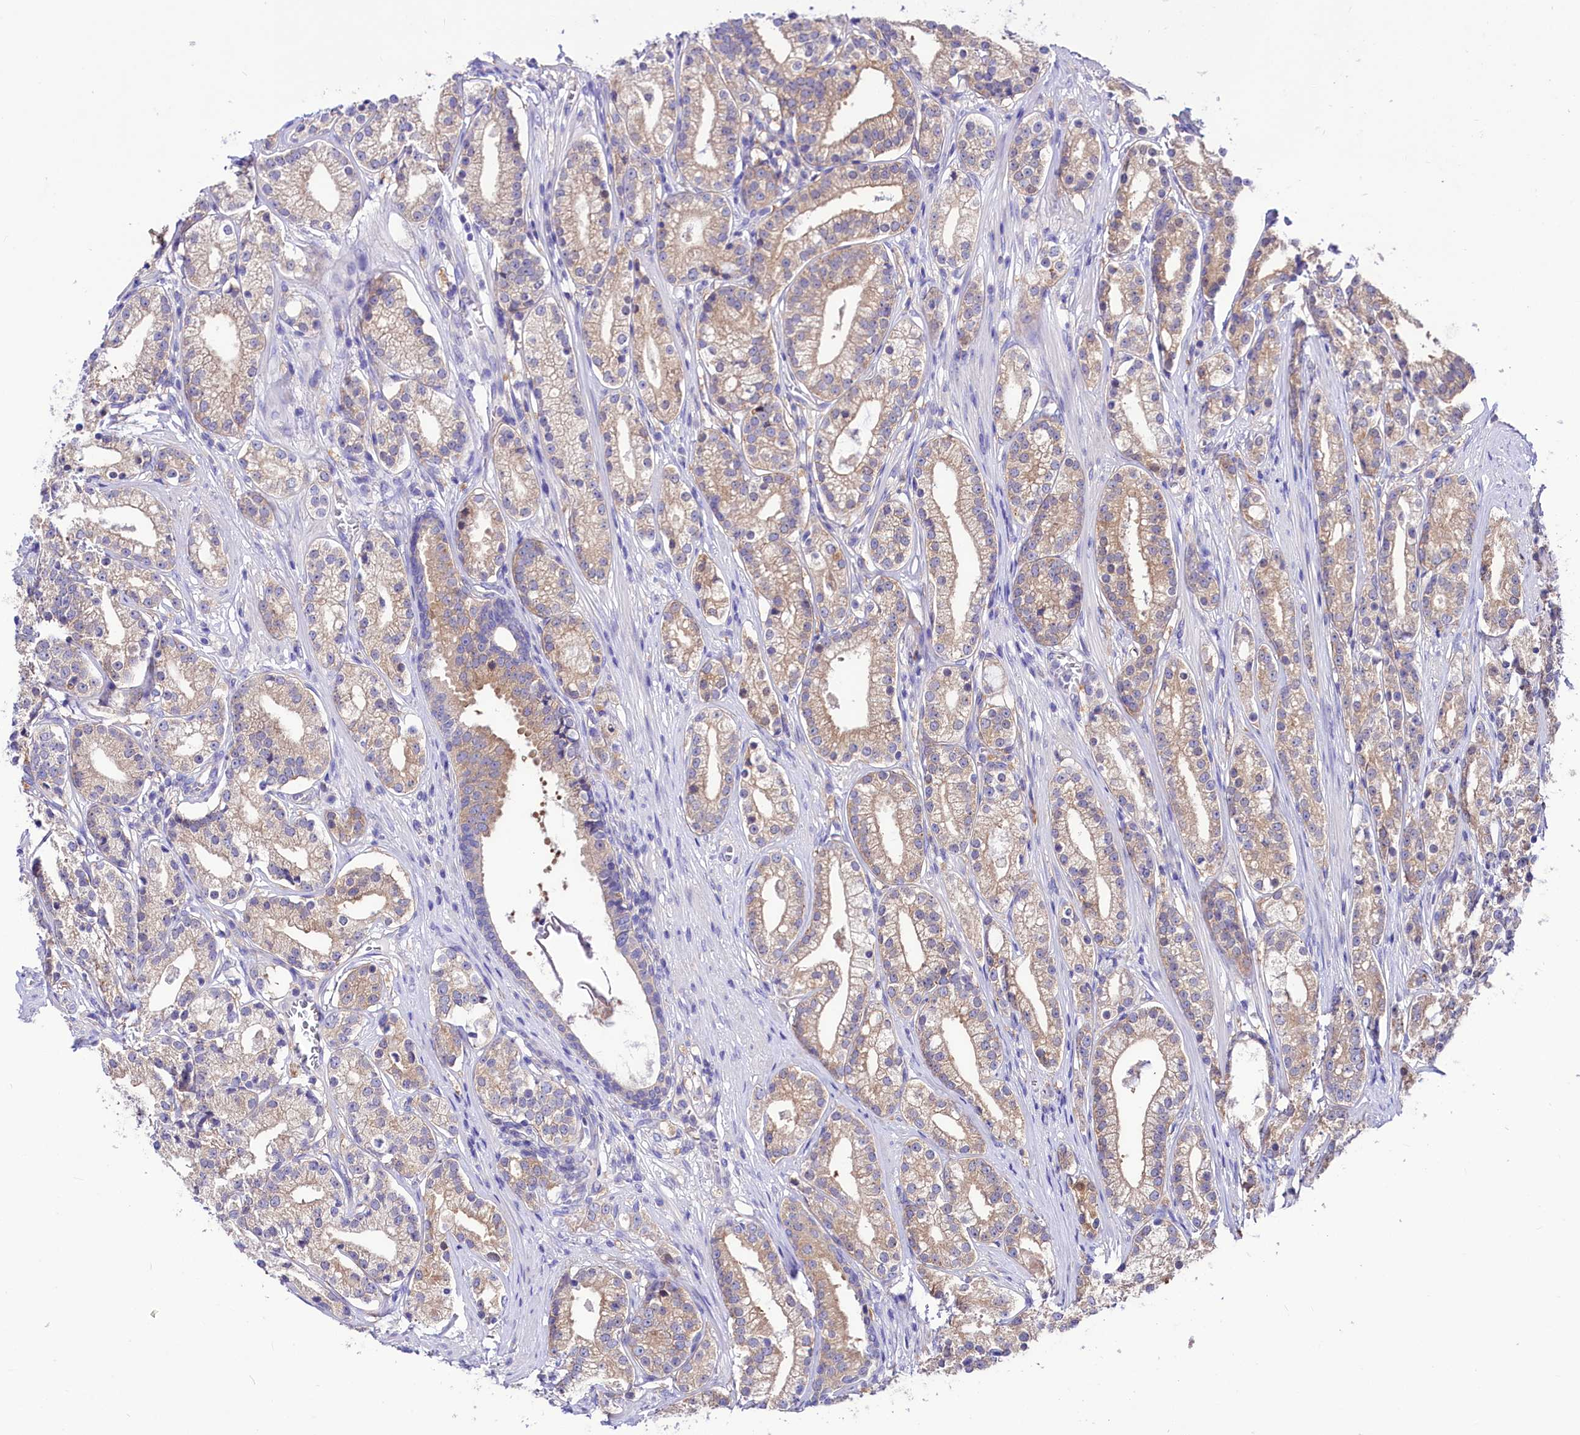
{"staining": {"intensity": "weak", "quantity": "25%-75%", "location": "cytoplasmic/membranous"}, "tissue": "prostate cancer", "cell_type": "Tumor cells", "image_type": "cancer", "snomed": [{"axis": "morphology", "description": "Adenocarcinoma, High grade"}, {"axis": "topography", "description": "Prostate"}], "caption": "Tumor cells exhibit low levels of weak cytoplasmic/membranous expression in approximately 25%-75% of cells in prostate cancer. (Stains: DAB in brown, nuclei in blue, Microscopy: brightfield microscopy at high magnification).", "gene": "ABHD5", "patient": {"sex": "male", "age": 69}}